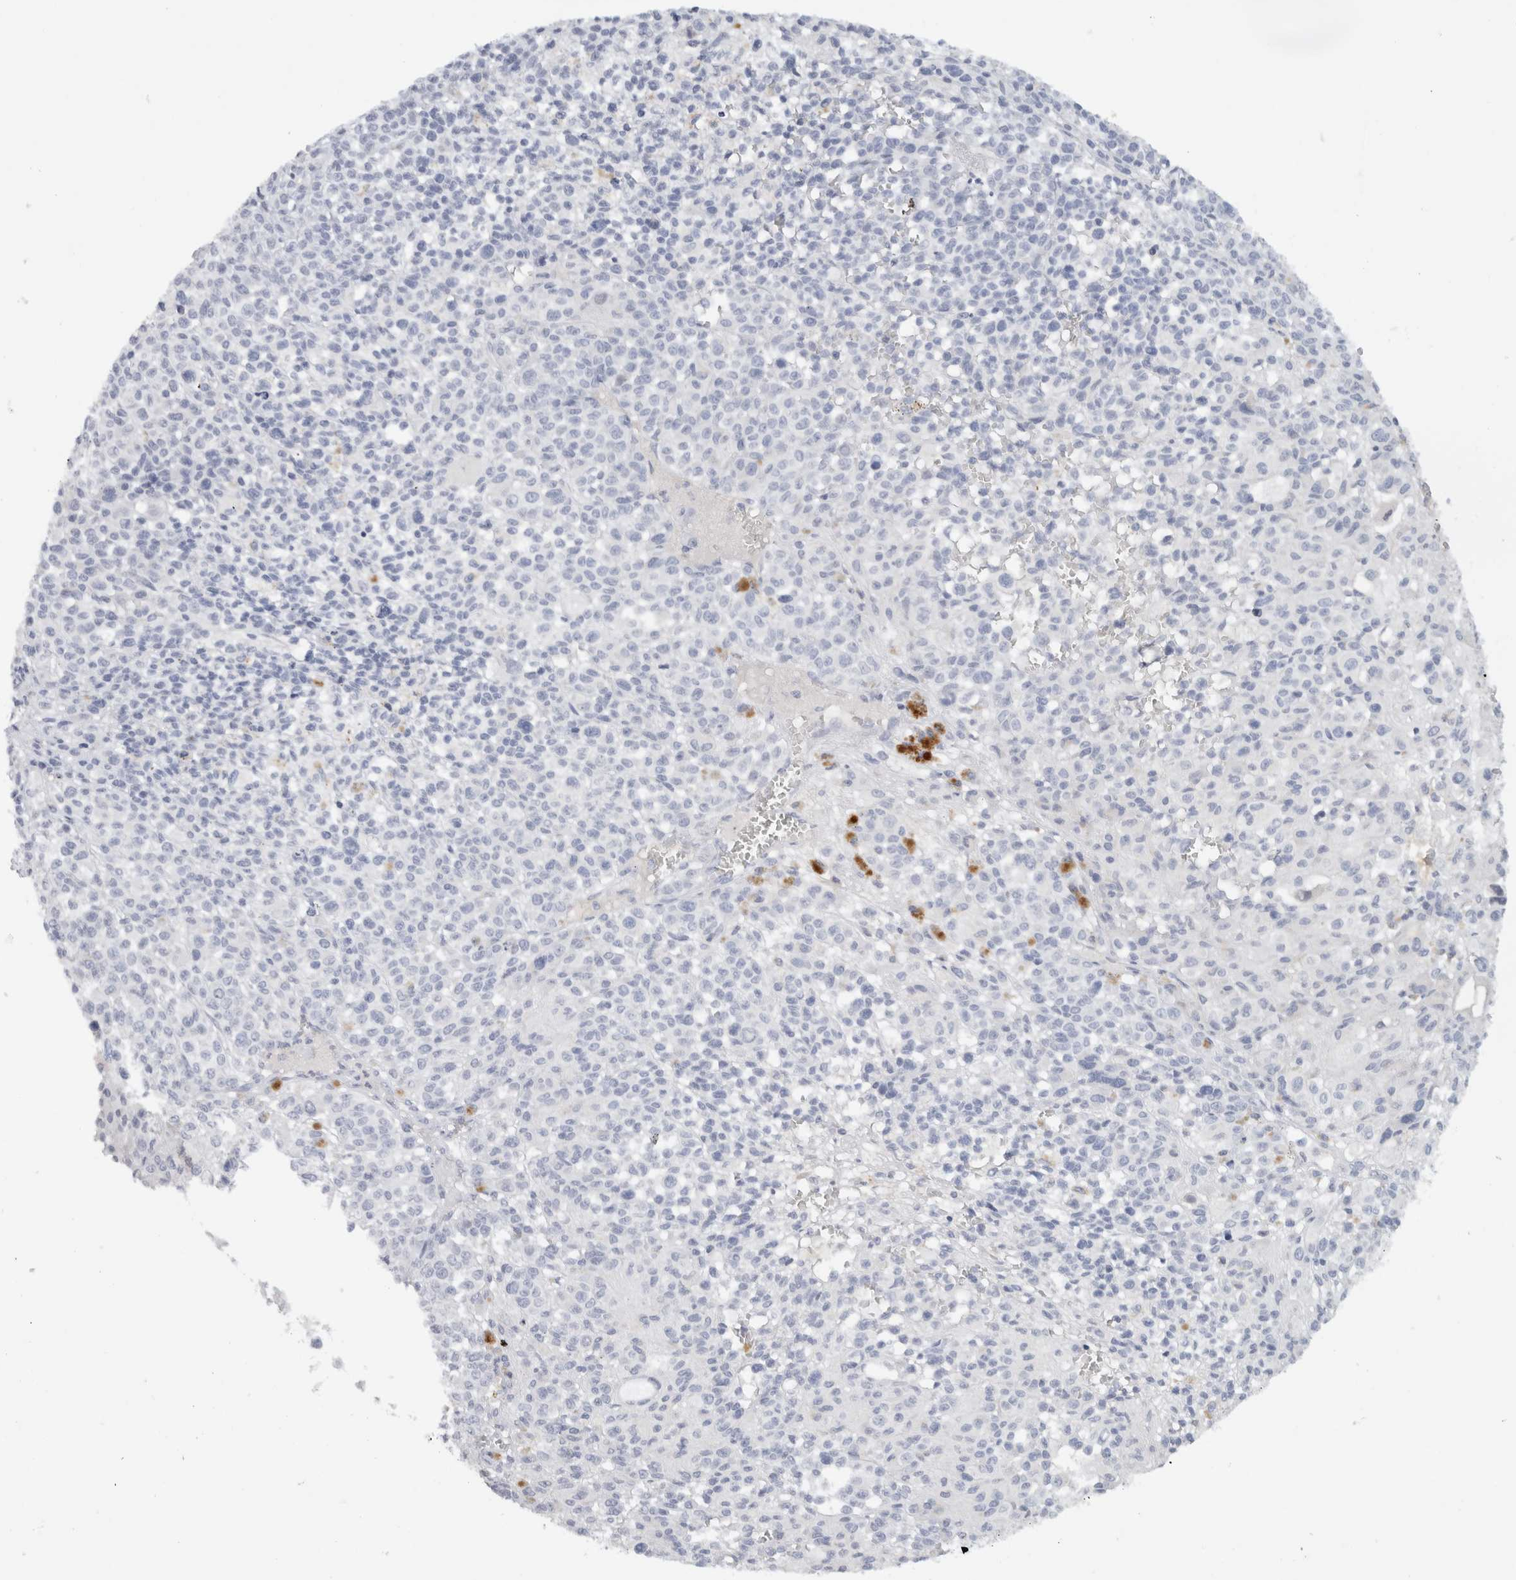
{"staining": {"intensity": "negative", "quantity": "none", "location": "none"}, "tissue": "melanoma", "cell_type": "Tumor cells", "image_type": "cancer", "snomed": [{"axis": "morphology", "description": "Malignant melanoma, Metastatic site"}, {"axis": "topography", "description": "Skin"}], "caption": "High power microscopy photomicrograph of an immunohistochemistry photomicrograph of malignant melanoma (metastatic site), revealing no significant positivity in tumor cells.", "gene": "STK31", "patient": {"sex": "female", "age": 74}}